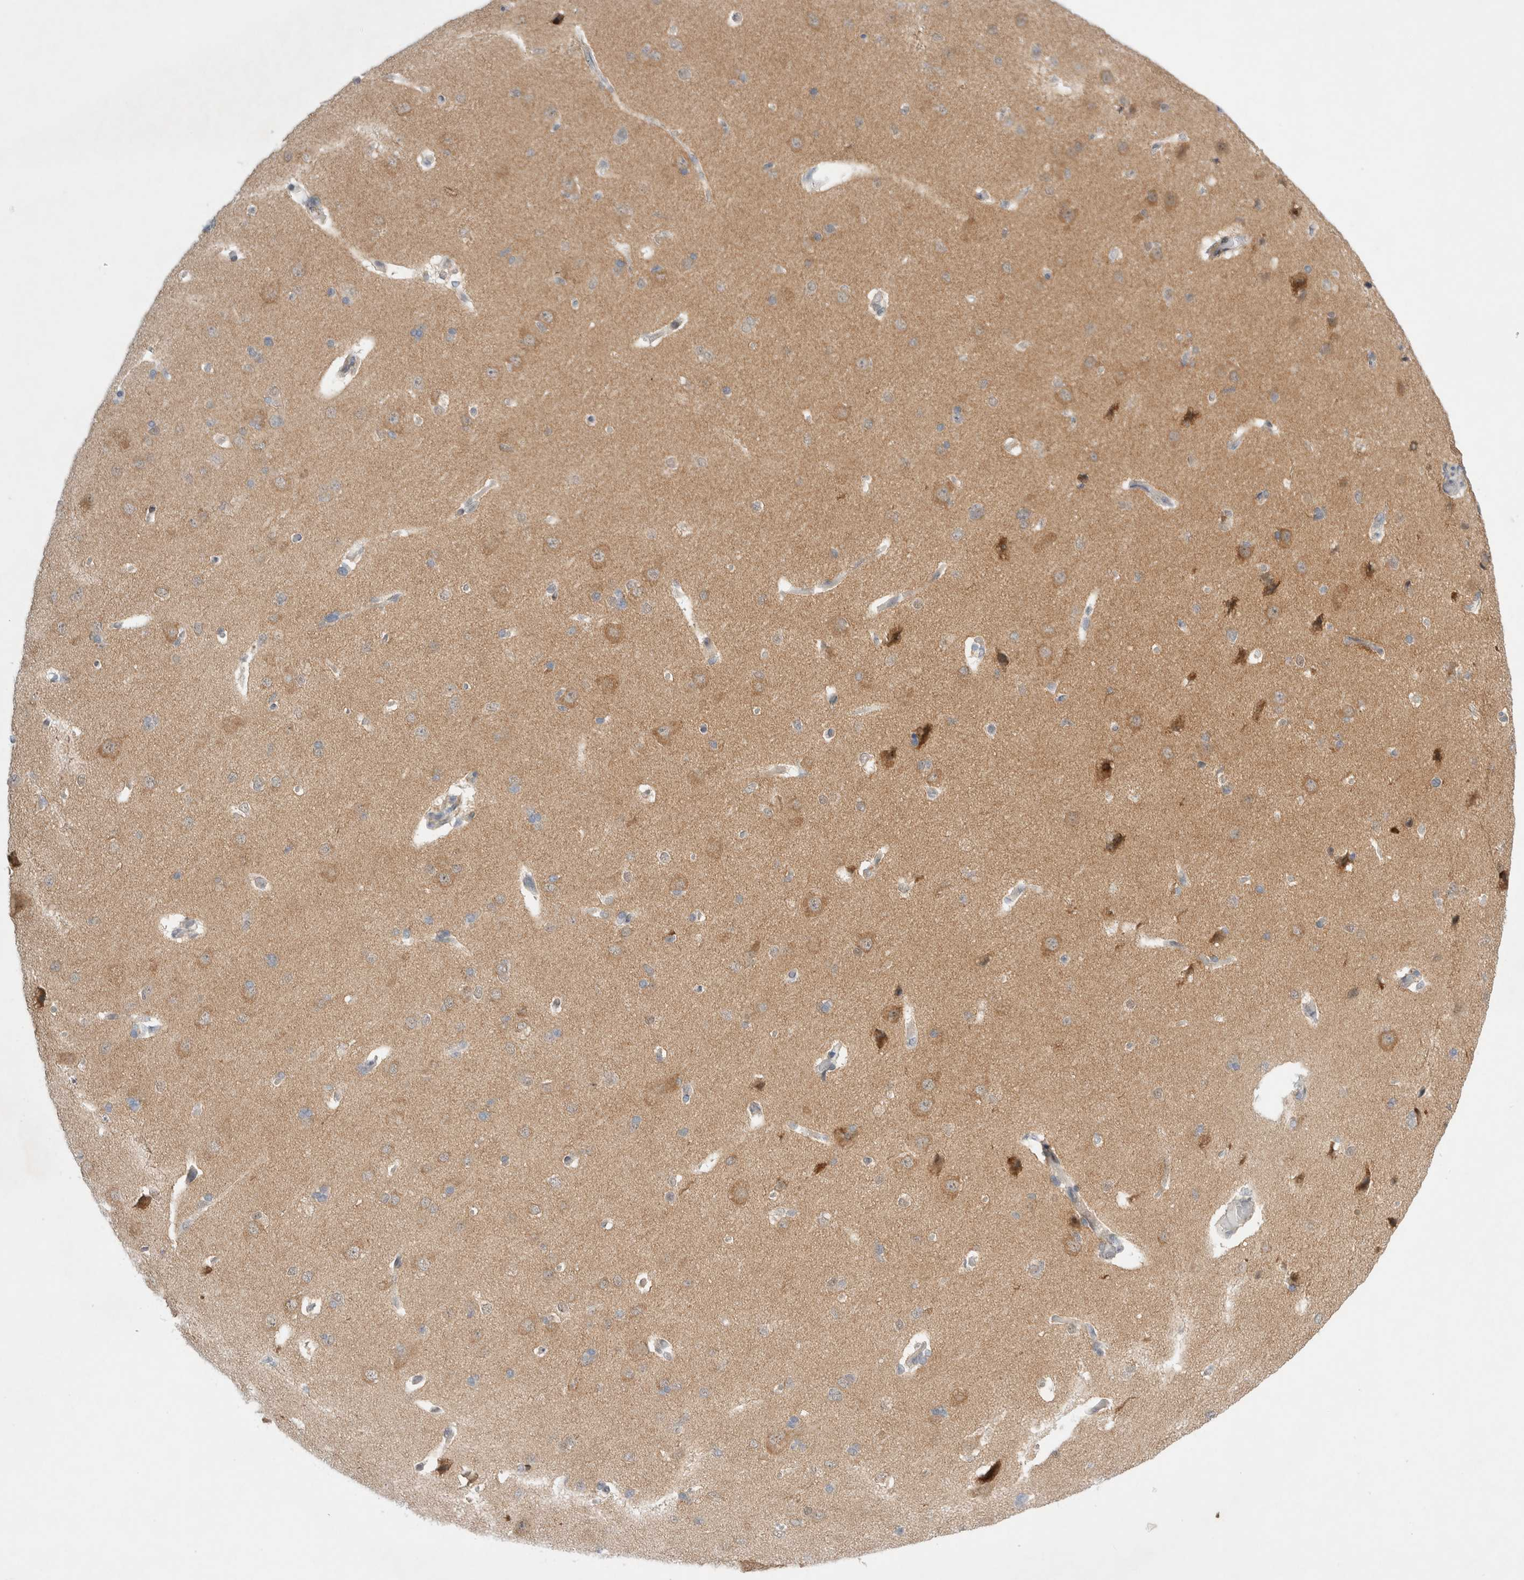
{"staining": {"intensity": "negative", "quantity": "none", "location": "none"}, "tissue": "cerebral cortex", "cell_type": "Endothelial cells", "image_type": "normal", "snomed": [{"axis": "morphology", "description": "Normal tissue, NOS"}, {"axis": "topography", "description": "Cerebral cortex"}], "caption": "IHC of unremarkable cerebral cortex displays no expression in endothelial cells.", "gene": "WIPF2", "patient": {"sex": "male", "age": 62}}